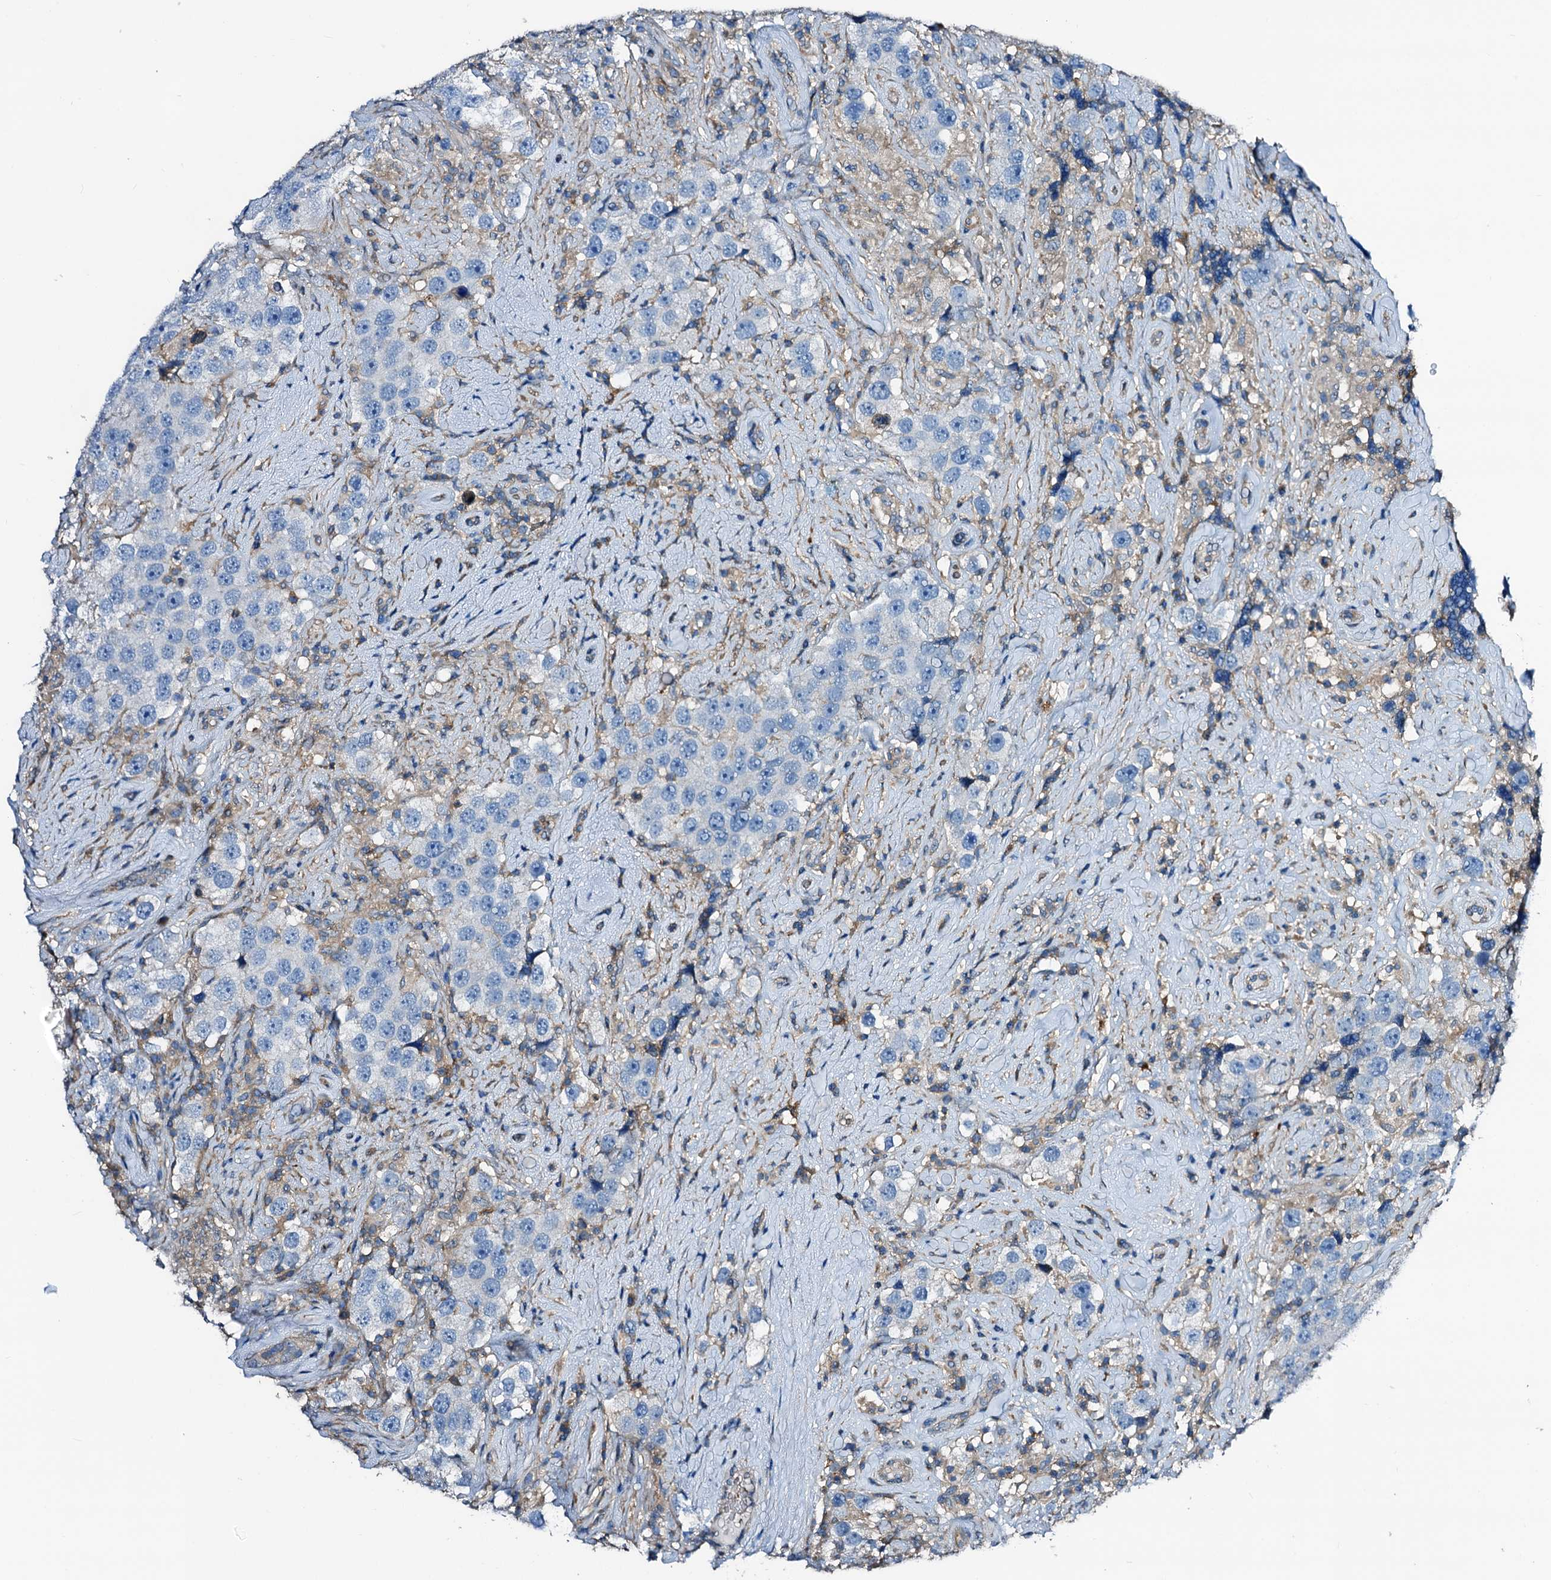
{"staining": {"intensity": "negative", "quantity": "none", "location": "none"}, "tissue": "testis cancer", "cell_type": "Tumor cells", "image_type": "cancer", "snomed": [{"axis": "morphology", "description": "Seminoma, NOS"}, {"axis": "topography", "description": "Testis"}], "caption": "DAB (3,3'-diaminobenzidine) immunohistochemical staining of seminoma (testis) reveals no significant staining in tumor cells.", "gene": "GCOM1", "patient": {"sex": "male", "age": 49}}